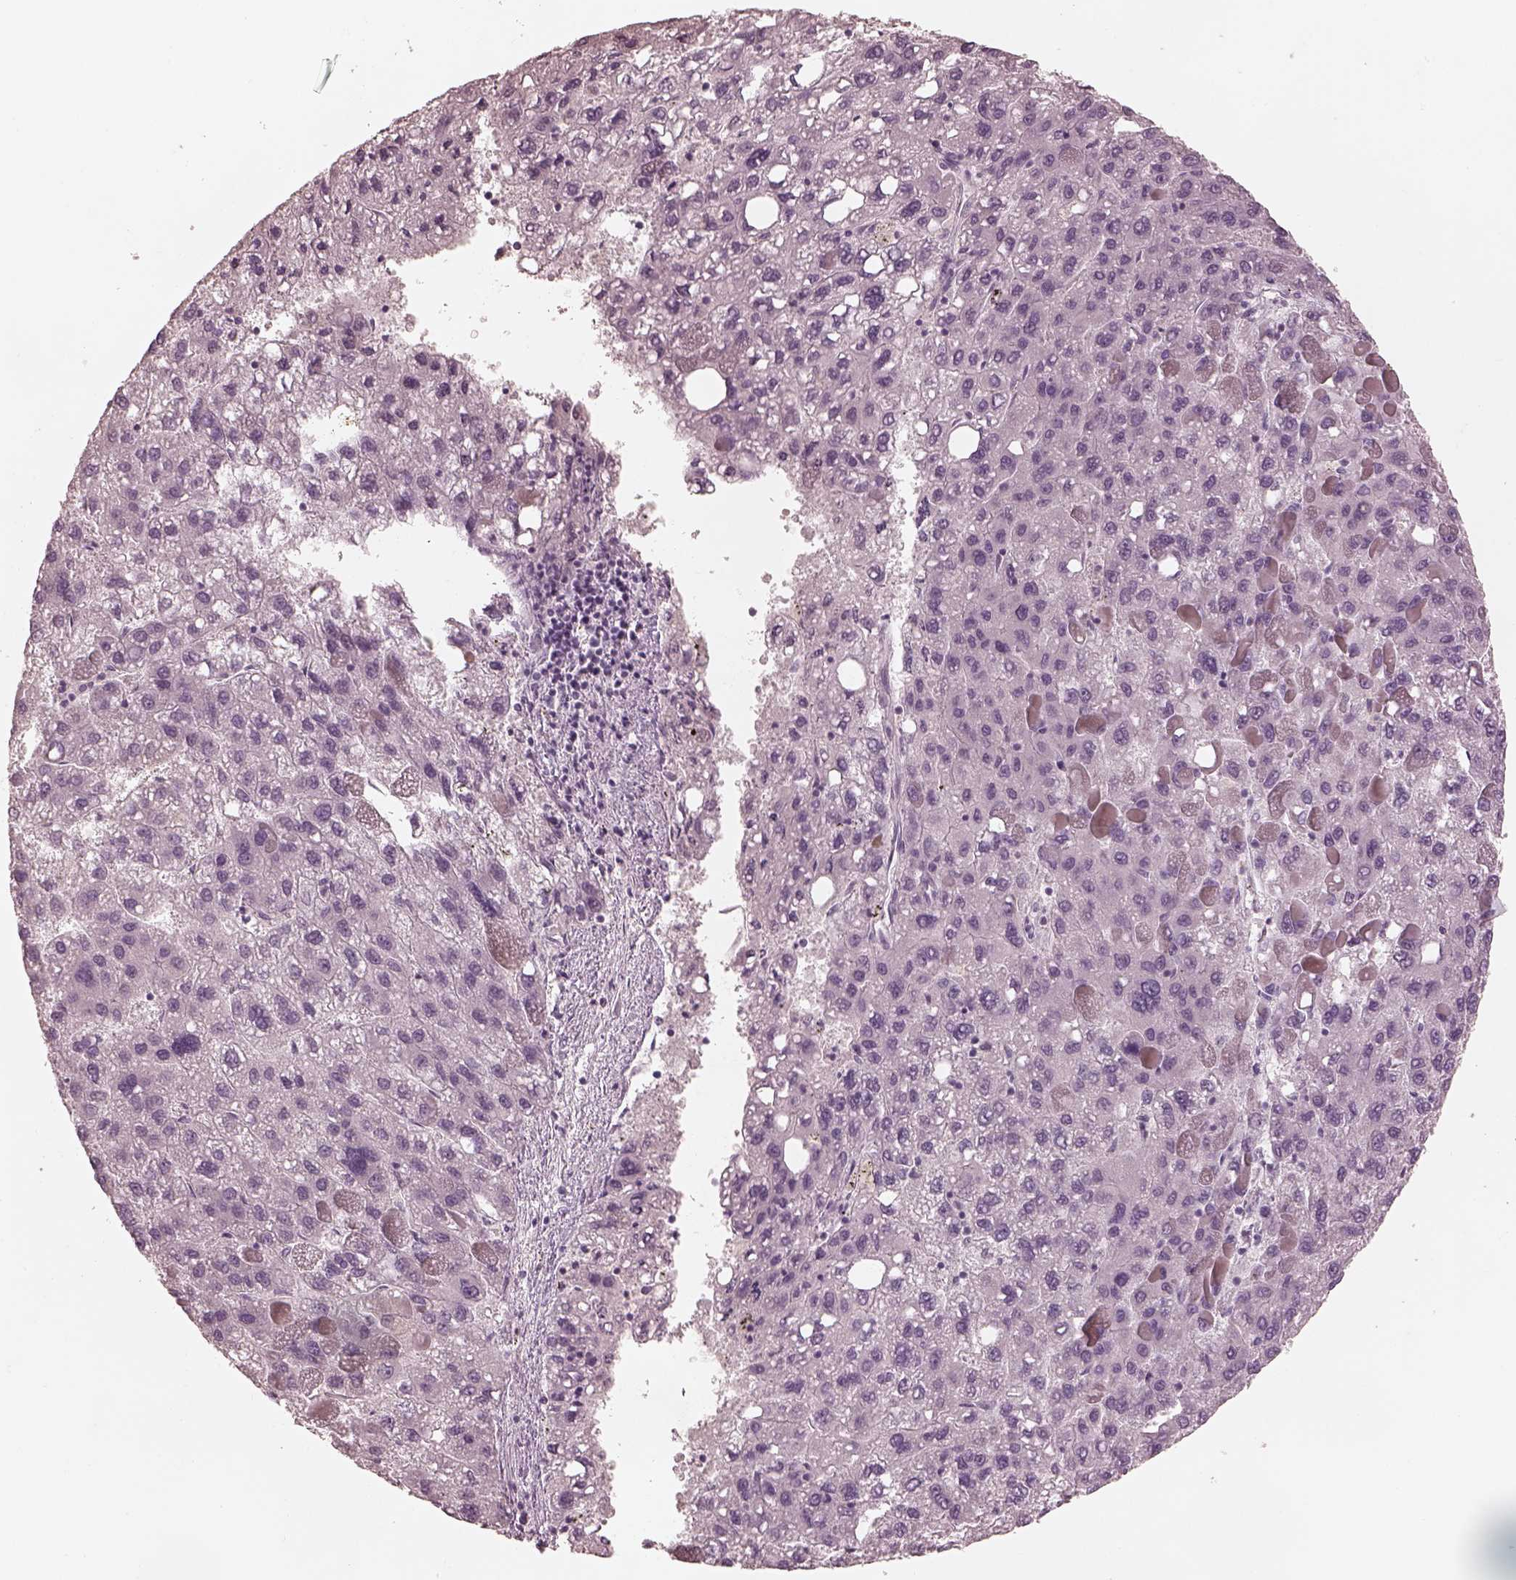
{"staining": {"intensity": "negative", "quantity": "none", "location": "none"}, "tissue": "liver cancer", "cell_type": "Tumor cells", "image_type": "cancer", "snomed": [{"axis": "morphology", "description": "Carcinoma, Hepatocellular, NOS"}, {"axis": "topography", "description": "Liver"}], "caption": "High power microscopy micrograph of an IHC histopathology image of liver cancer, revealing no significant positivity in tumor cells.", "gene": "PRKACG", "patient": {"sex": "female", "age": 82}}